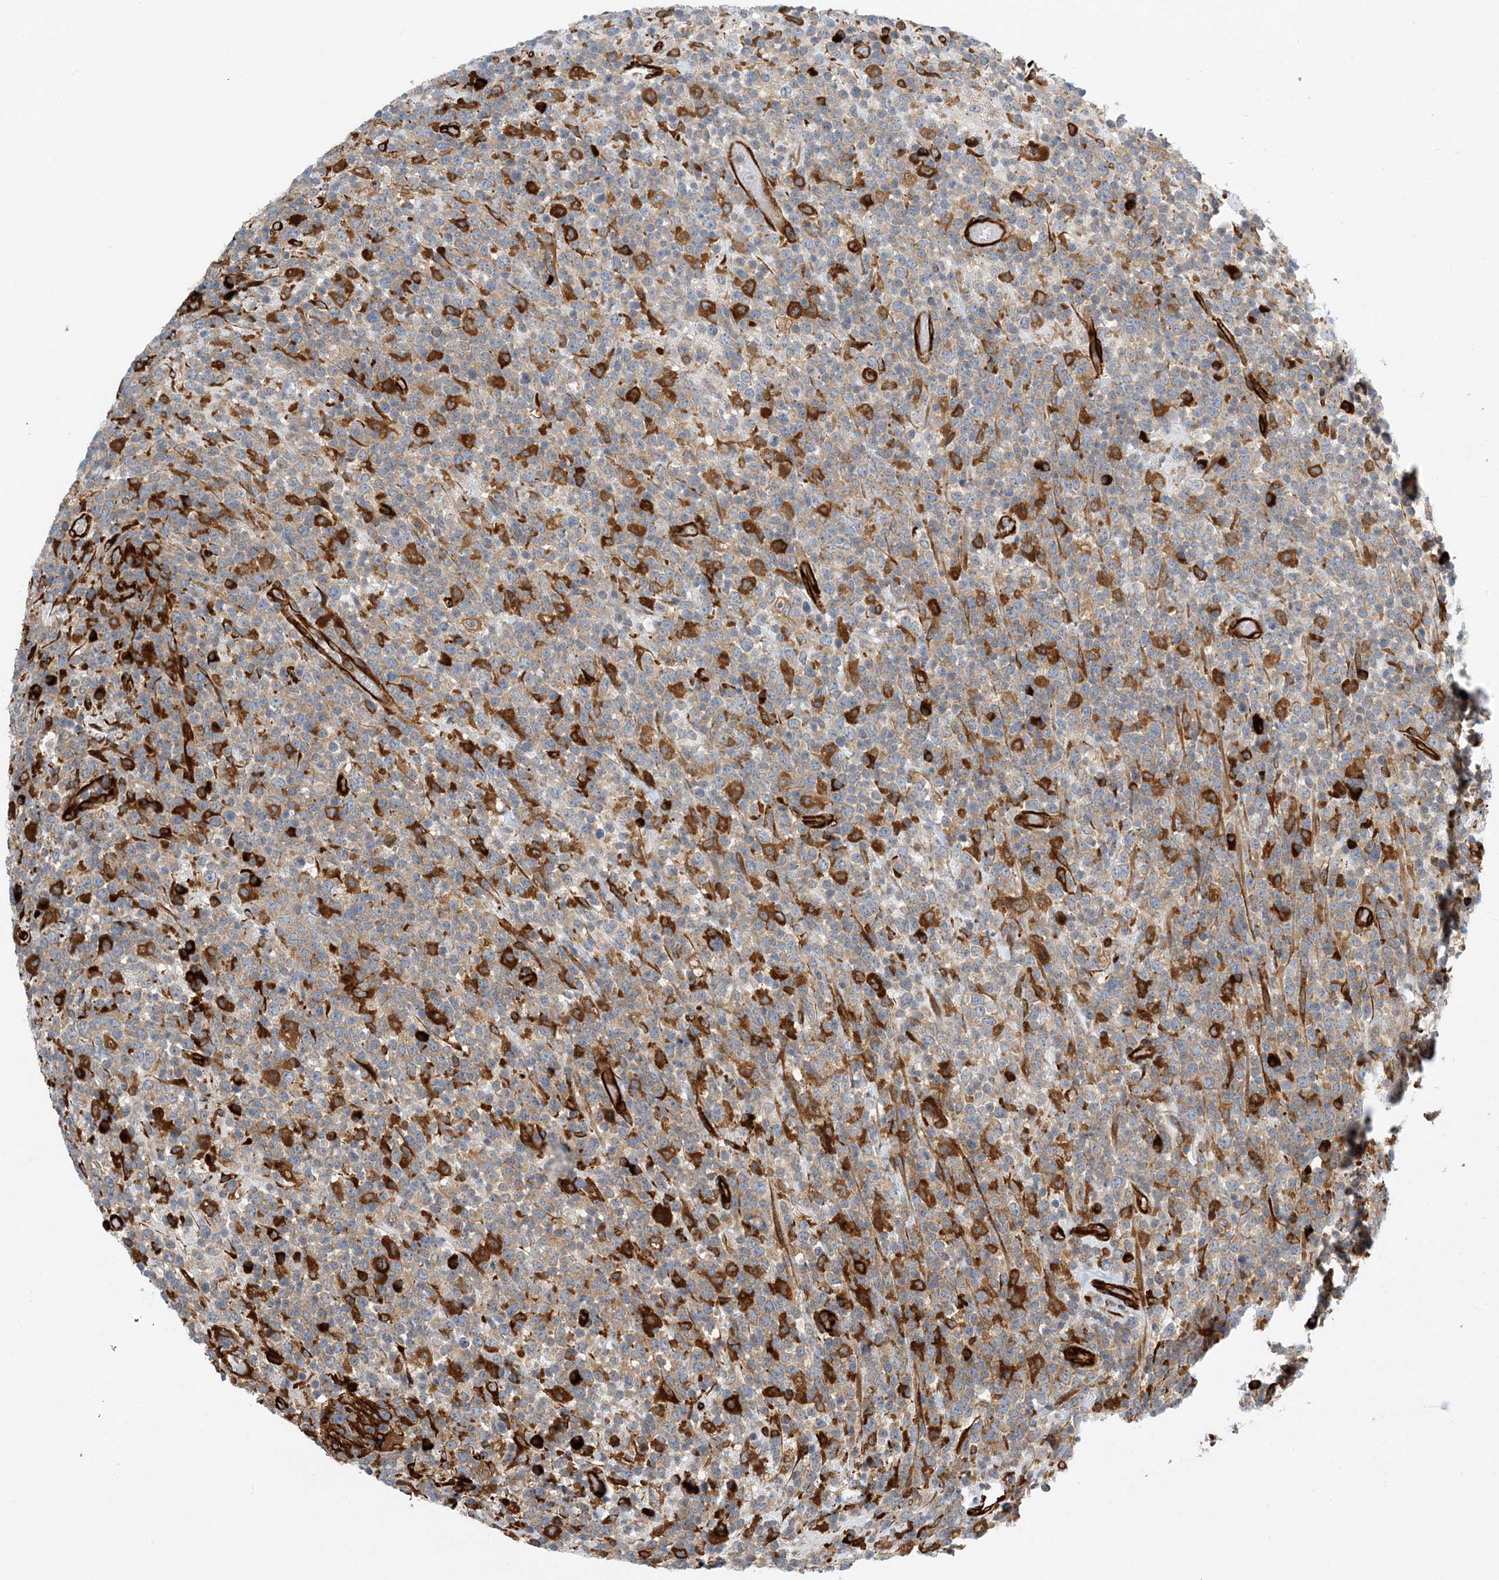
{"staining": {"intensity": "weak", "quantity": "25%-75%", "location": "cytoplasmic/membranous"}, "tissue": "lymphoma", "cell_type": "Tumor cells", "image_type": "cancer", "snomed": [{"axis": "morphology", "description": "Malignant lymphoma, non-Hodgkin's type, High grade"}, {"axis": "topography", "description": "Colon"}], "caption": "An IHC image of tumor tissue is shown. Protein staining in brown shows weak cytoplasmic/membranous positivity in high-grade malignant lymphoma, non-Hodgkin's type within tumor cells.", "gene": "PCDHA2", "patient": {"sex": "female", "age": 53}}